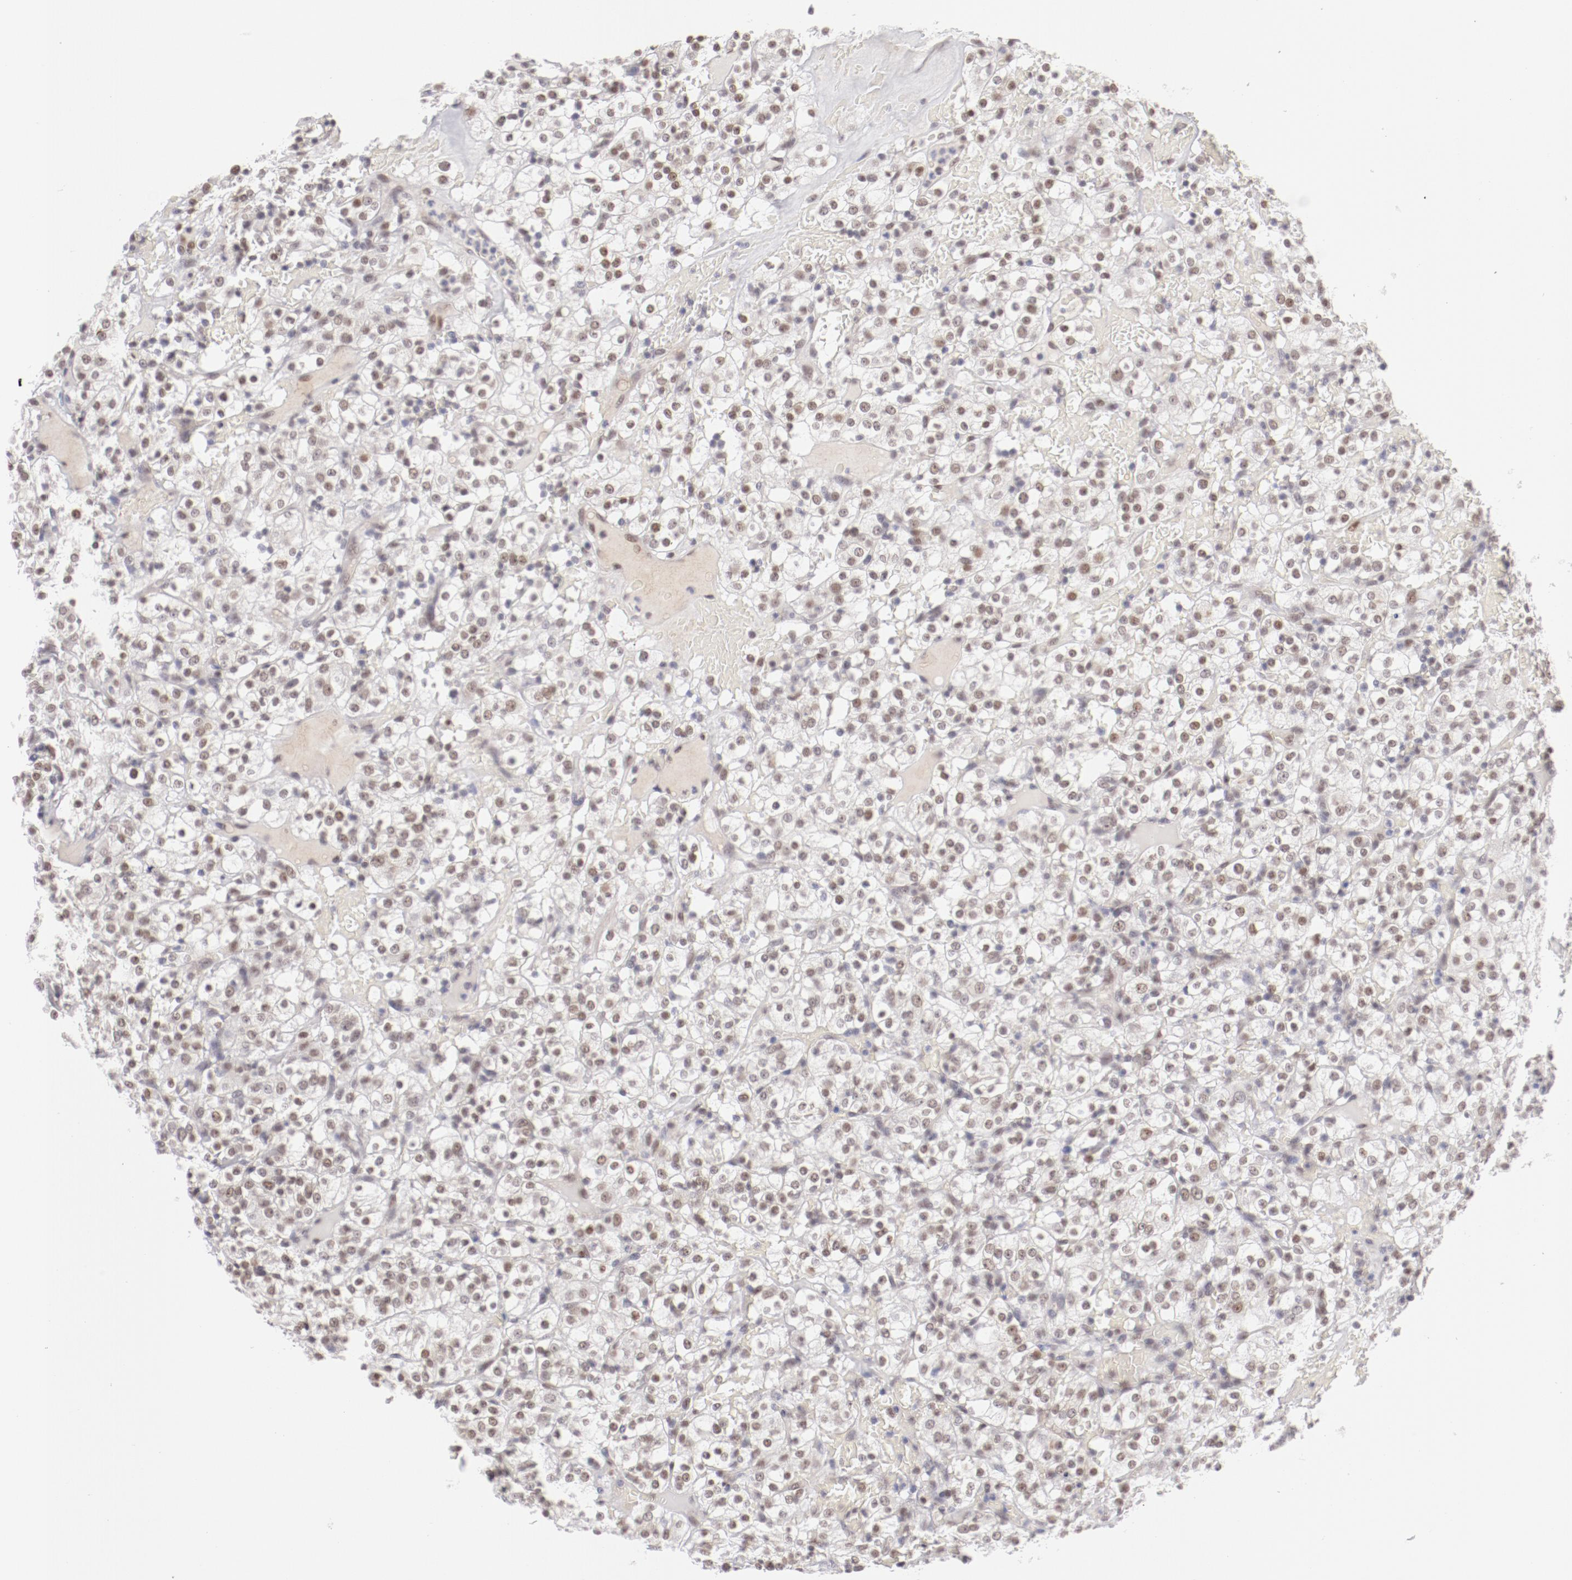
{"staining": {"intensity": "weak", "quantity": ">75%", "location": "nuclear"}, "tissue": "renal cancer", "cell_type": "Tumor cells", "image_type": "cancer", "snomed": [{"axis": "morphology", "description": "Normal tissue, NOS"}, {"axis": "morphology", "description": "Adenocarcinoma, NOS"}, {"axis": "topography", "description": "Kidney"}], "caption": "Weak nuclear staining is seen in about >75% of tumor cells in renal cancer.", "gene": "TFAP4", "patient": {"sex": "female", "age": 72}}